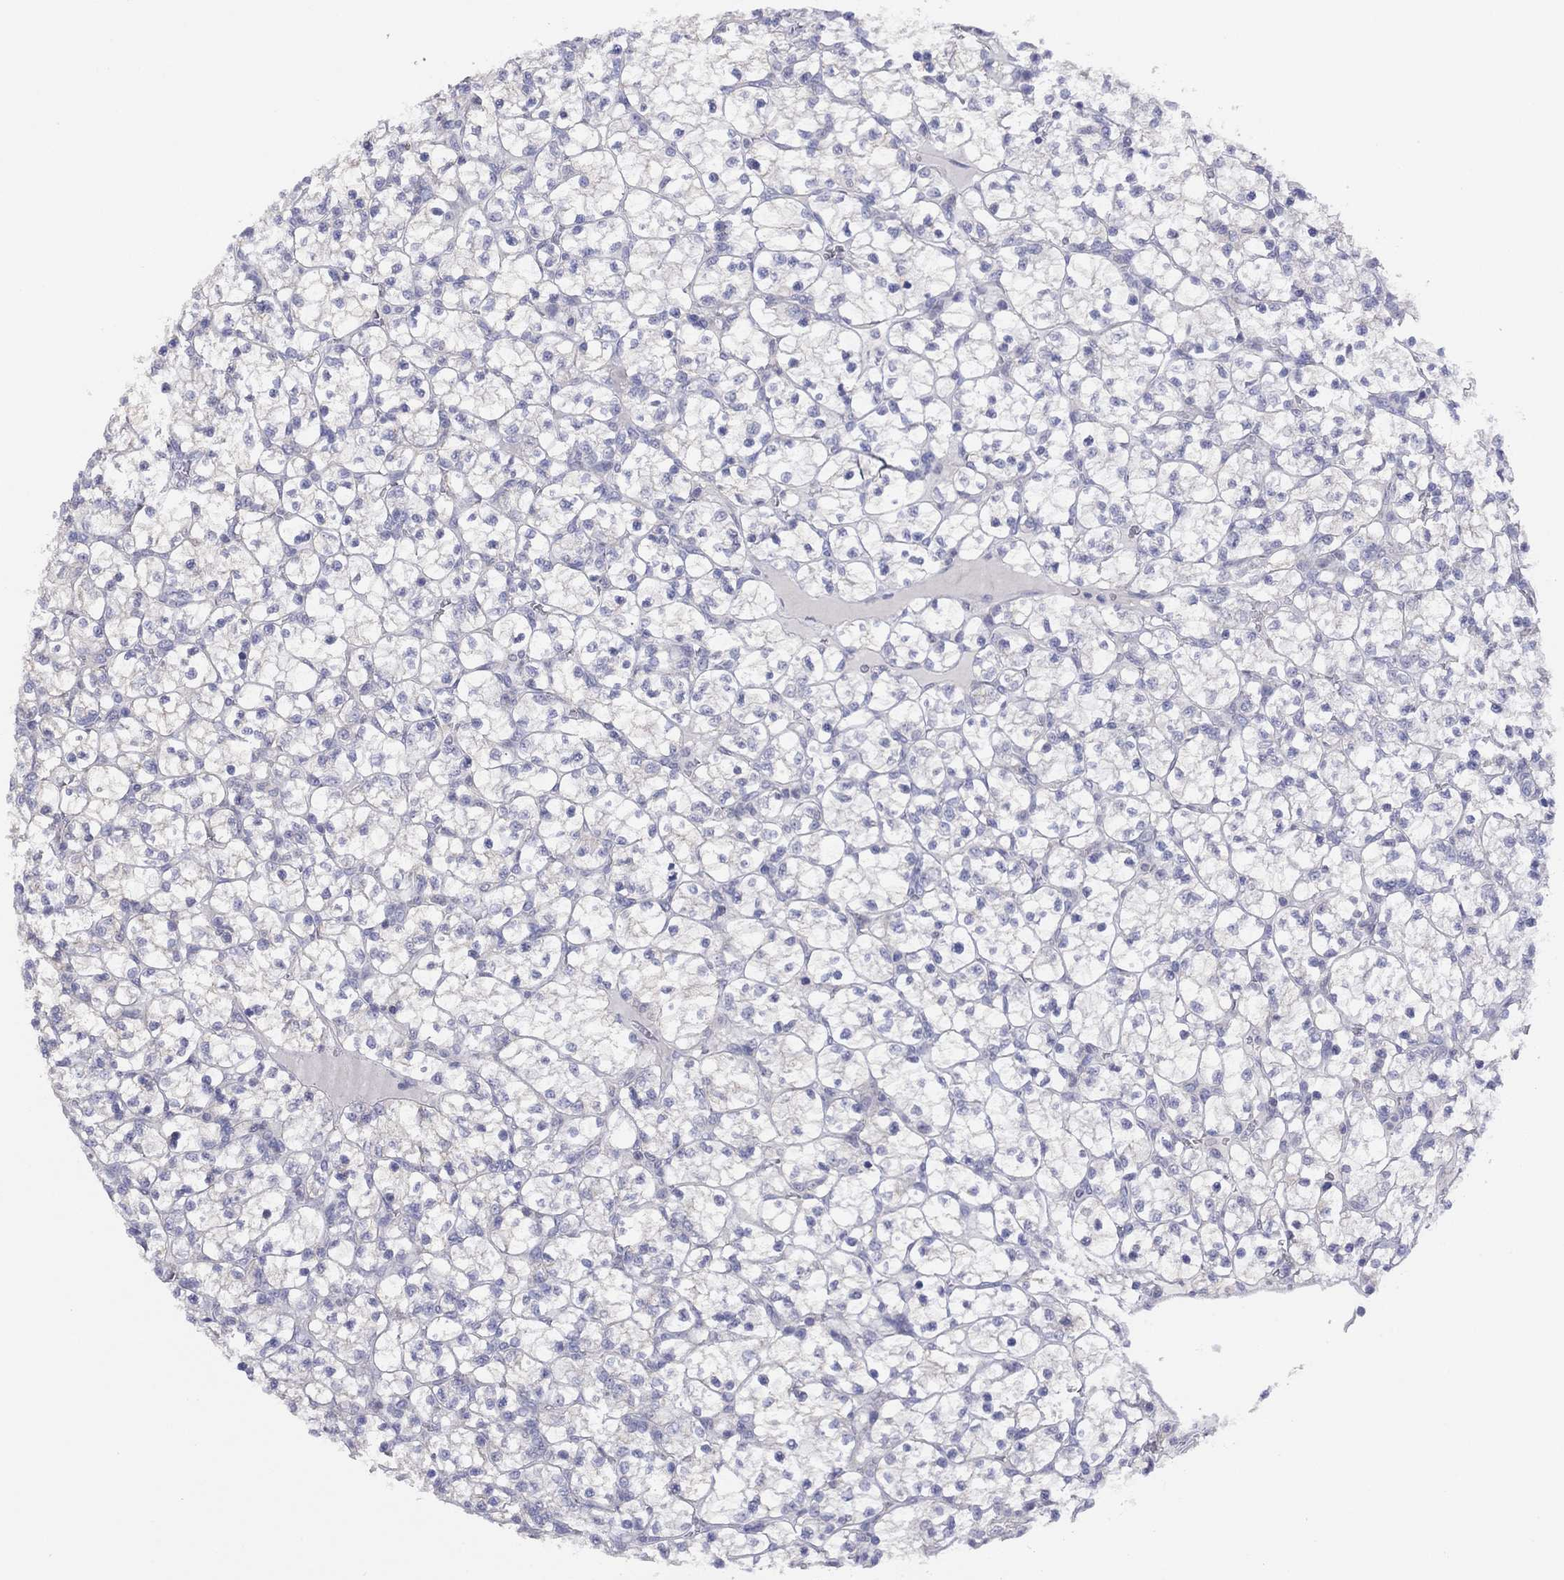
{"staining": {"intensity": "negative", "quantity": "none", "location": "none"}, "tissue": "renal cancer", "cell_type": "Tumor cells", "image_type": "cancer", "snomed": [{"axis": "morphology", "description": "Adenocarcinoma, NOS"}, {"axis": "topography", "description": "Kidney"}], "caption": "Tumor cells are negative for brown protein staining in adenocarcinoma (renal).", "gene": "CYP2B6", "patient": {"sex": "female", "age": 89}}